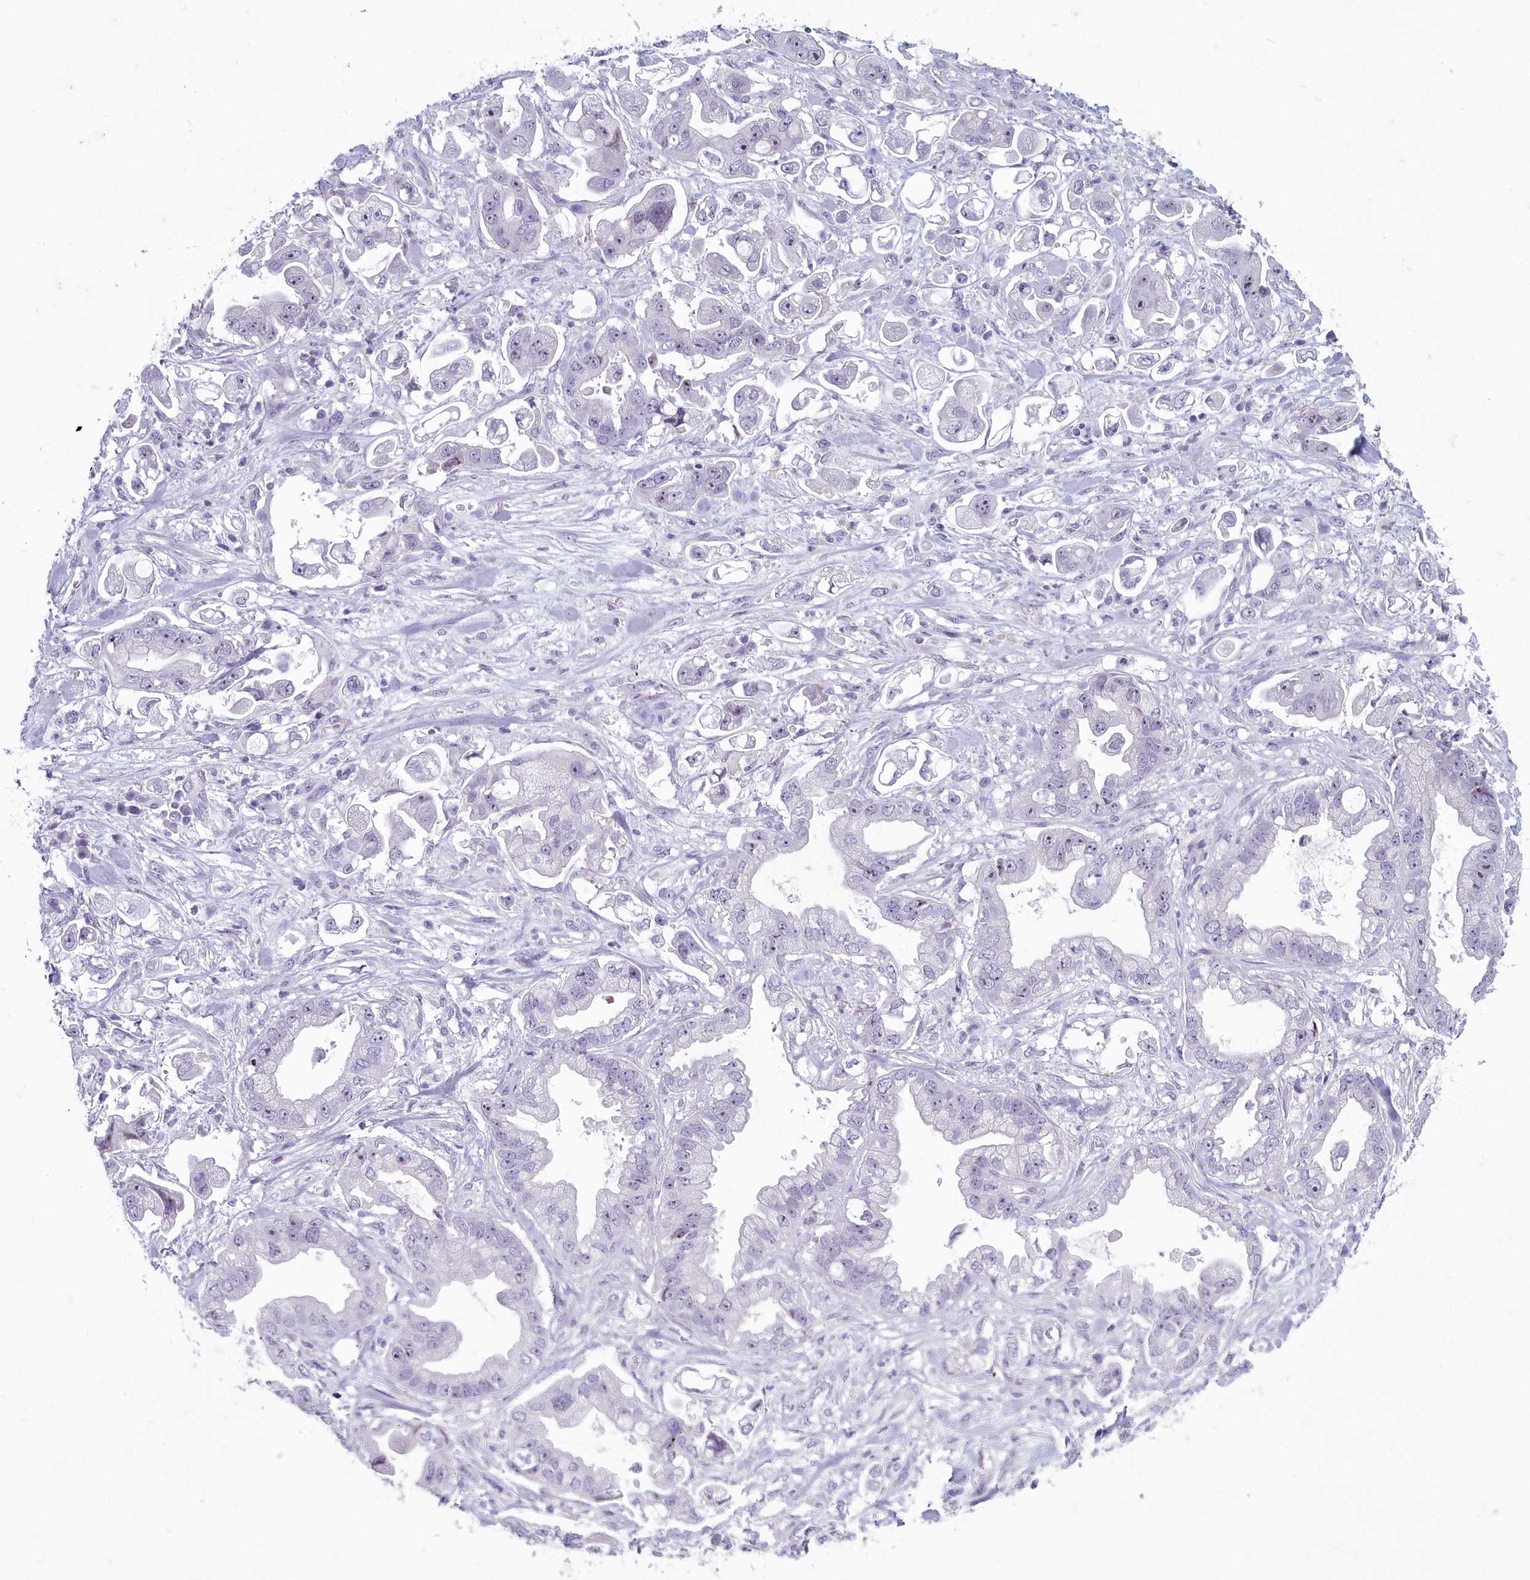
{"staining": {"intensity": "negative", "quantity": "none", "location": "none"}, "tissue": "stomach cancer", "cell_type": "Tumor cells", "image_type": "cancer", "snomed": [{"axis": "morphology", "description": "Adenocarcinoma, NOS"}, {"axis": "topography", "description": "Stomach"}], "caption": "Stomach cancer was stained to show a protein in brown. There is no significant expression in tumor cells.", "gene": "INSYN2A", "patient": {"sex": "male", "age": 62}}